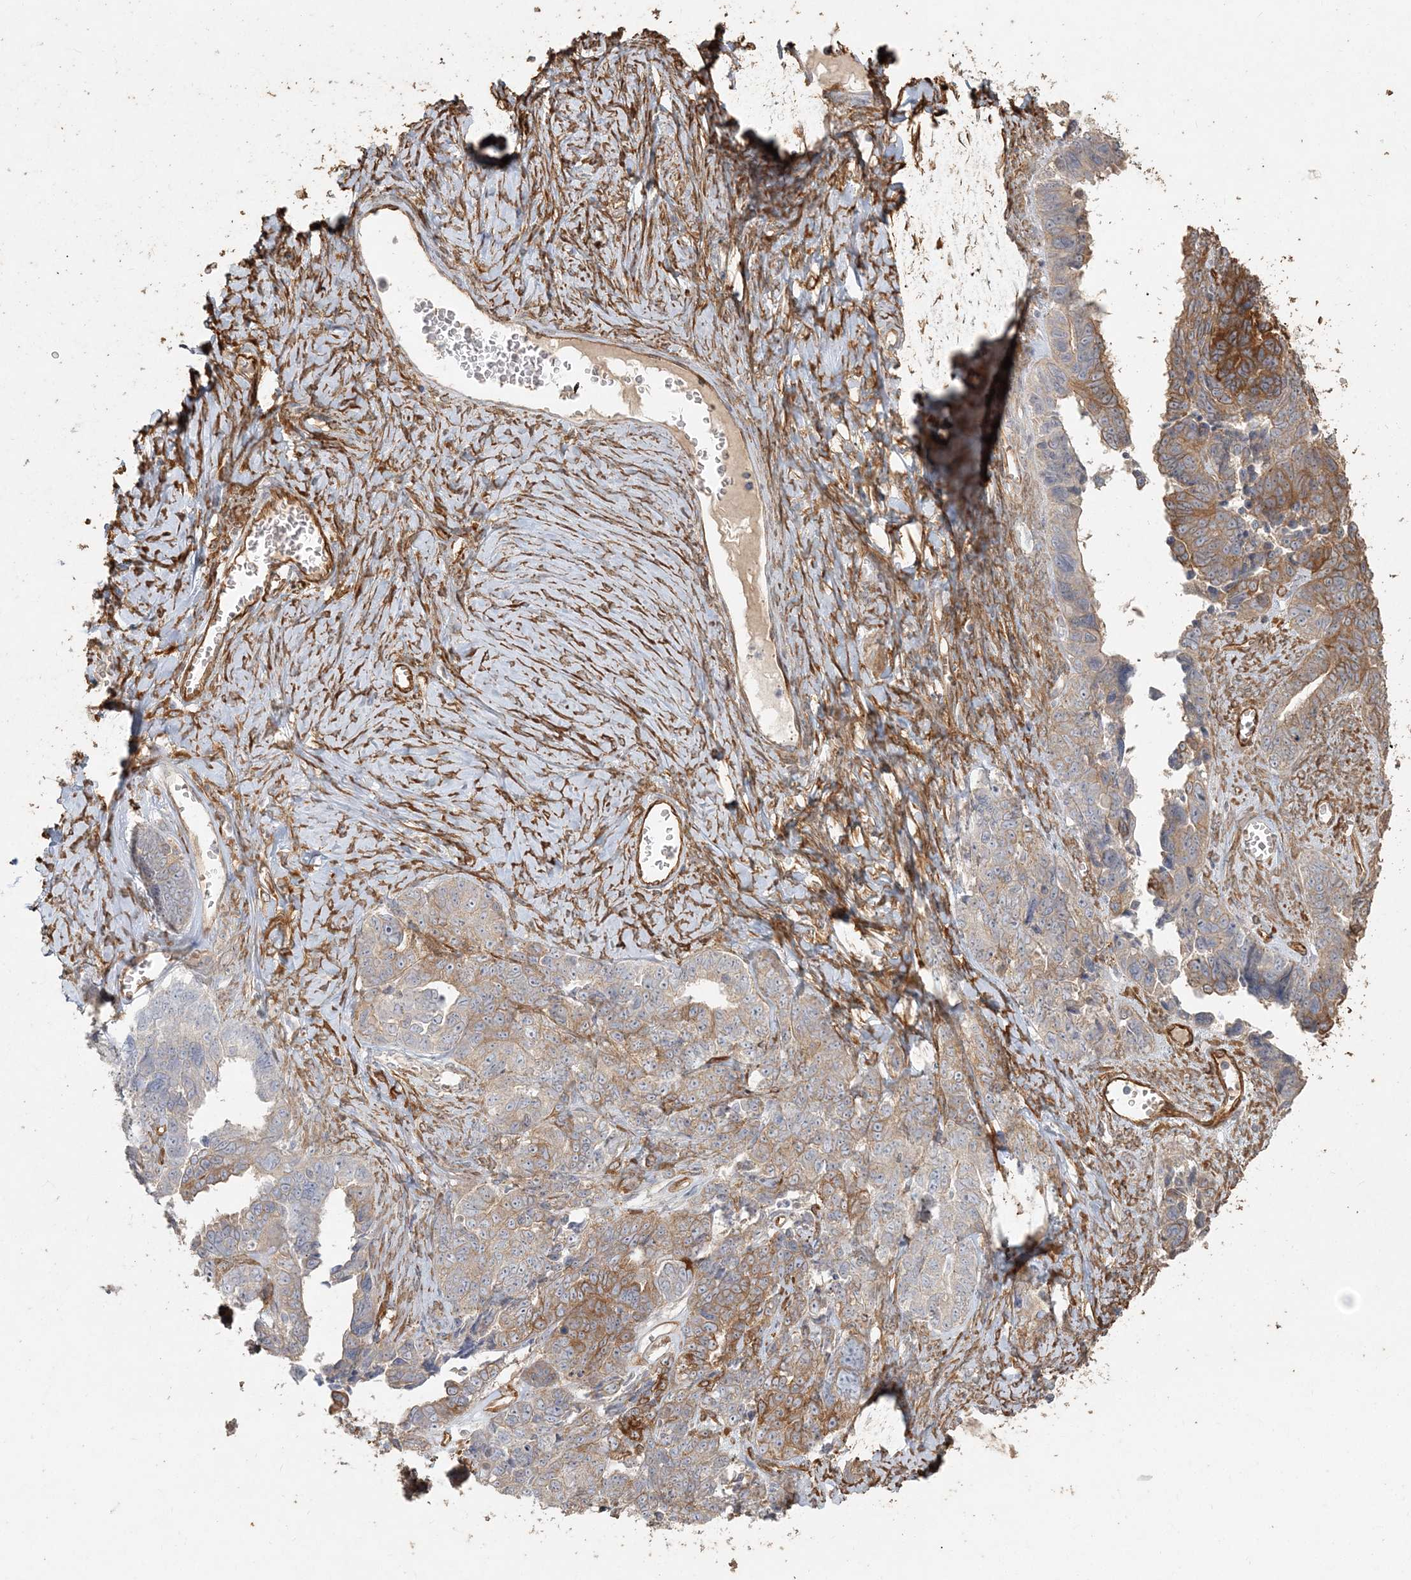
{"staining": {"intensity": "moderate", "quantity": "25%-75%", "location": "cytoplasmic/membranous"}, "tissue": "ovarian cancer", "cell_type": "Tumor cells", "image_type": "cancer", "snomed": [{"axis": "morphology", "description": "Cystadenocarcinoma, serous, NOS"}, {"axis": "topography", "description": "Ovary"}], "caption": "Immunohistochemistry (DAB) staining of human serous cystadenocarcinoma (ovarian) shows moderate cytoplasmic/membranous protein positivity in about 25%-75% of tumor cells.", "gene": "RNF145", "patient": {"sex": "female", "age": 79}}